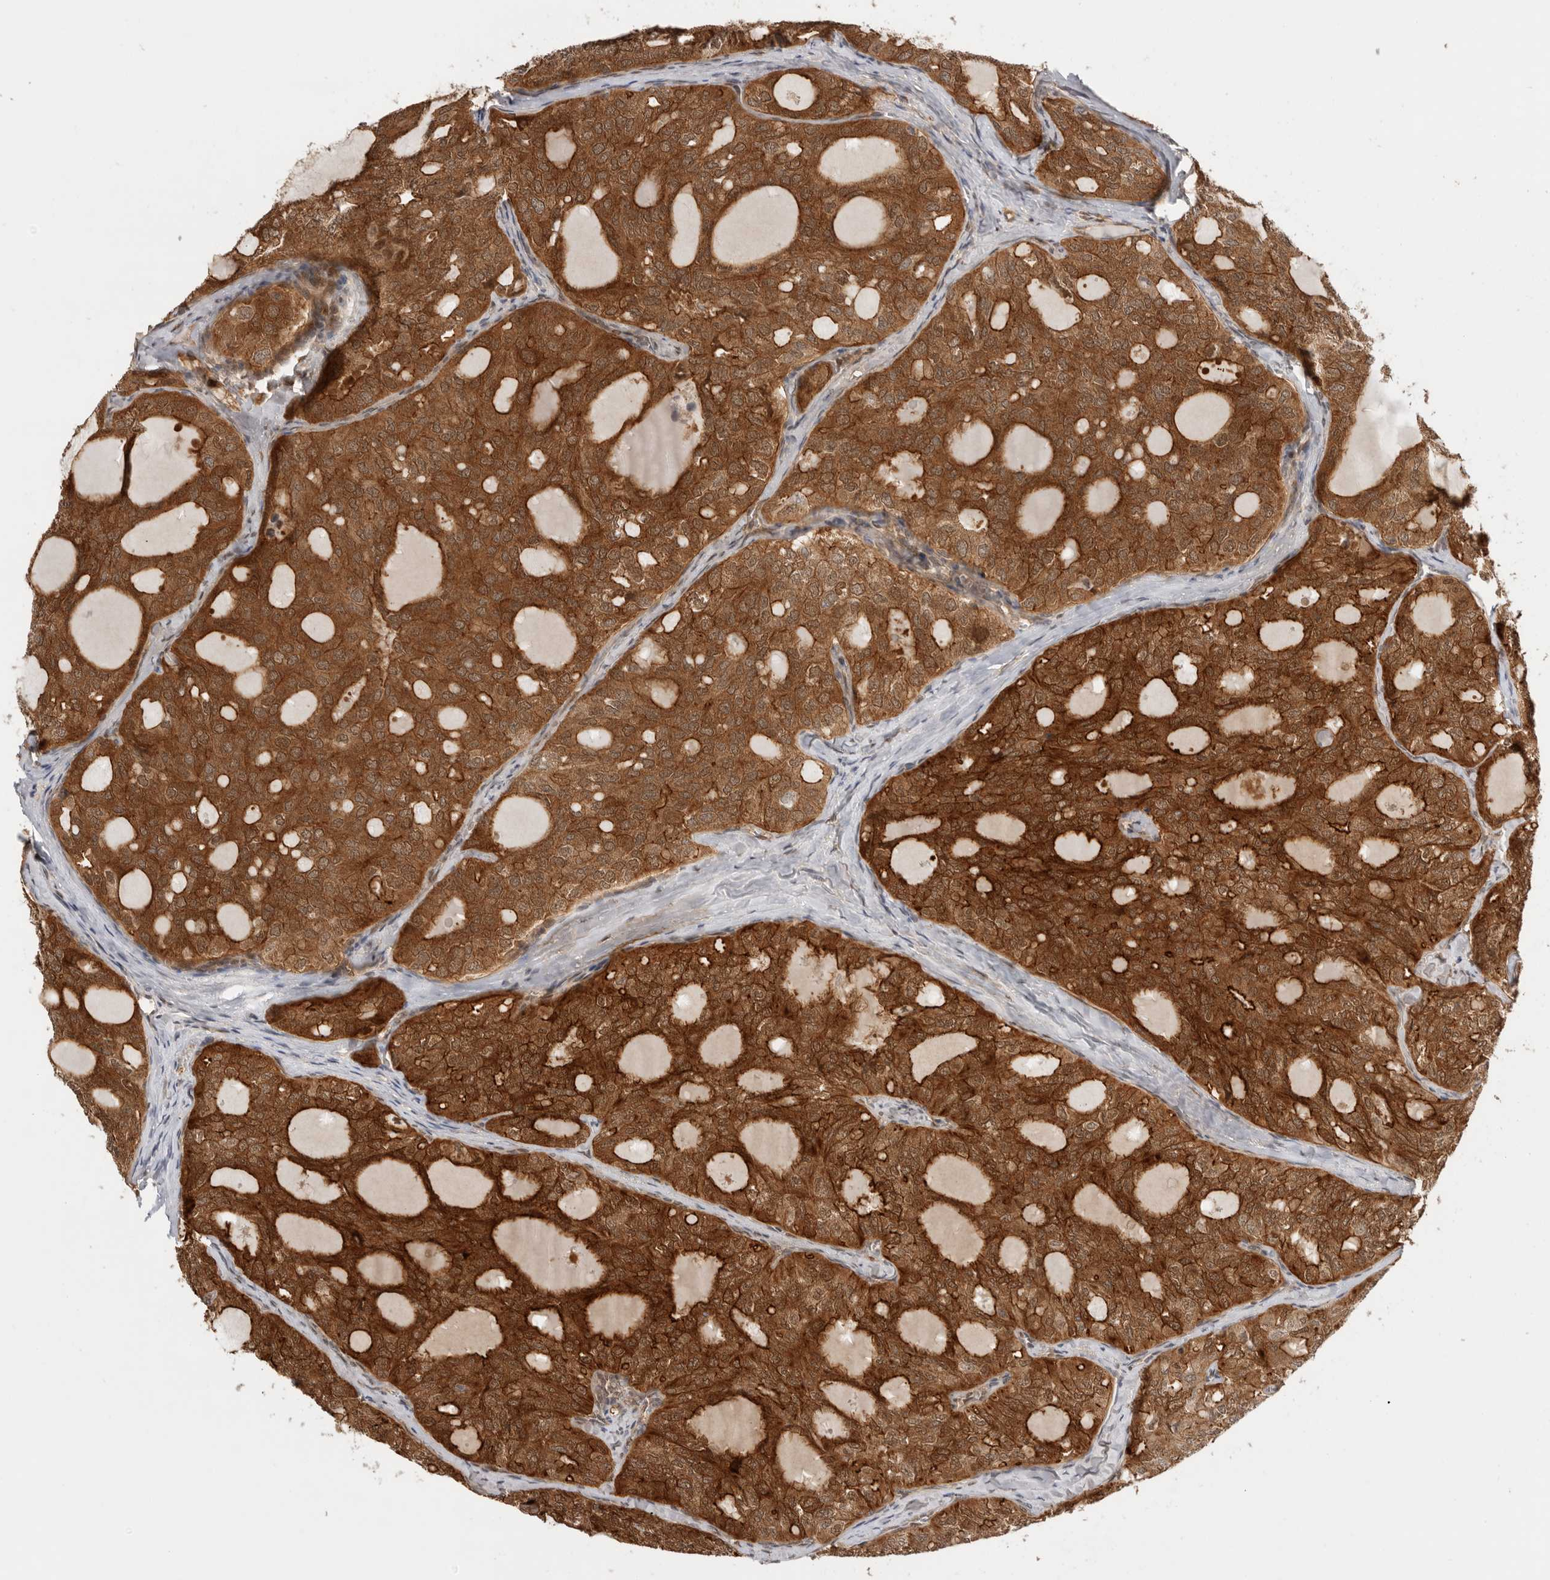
{"staining": {"intensity": "strong", "quantity": ">75%", "location": "cytoplasmic/membranous,nuclear"}, "tissue": "thyroid cancer", "cell_type": "Tumor cells", "image_type": "cancer", "snomed": [{"axis": "morphology", "description": "Follicular adenoma carcinoma, NOS"}, {"axis": "topography", "description": "Thyroid gland"}], "caption": "Tumor cells show high levels of strong cytoplasmic/membranous and nuclear staining in approximately >75% of cells in human follicular adenoma carcinoma (thyroid).", "gene": "DCAF8", "patient": {"sex": "male", "age": 75}}